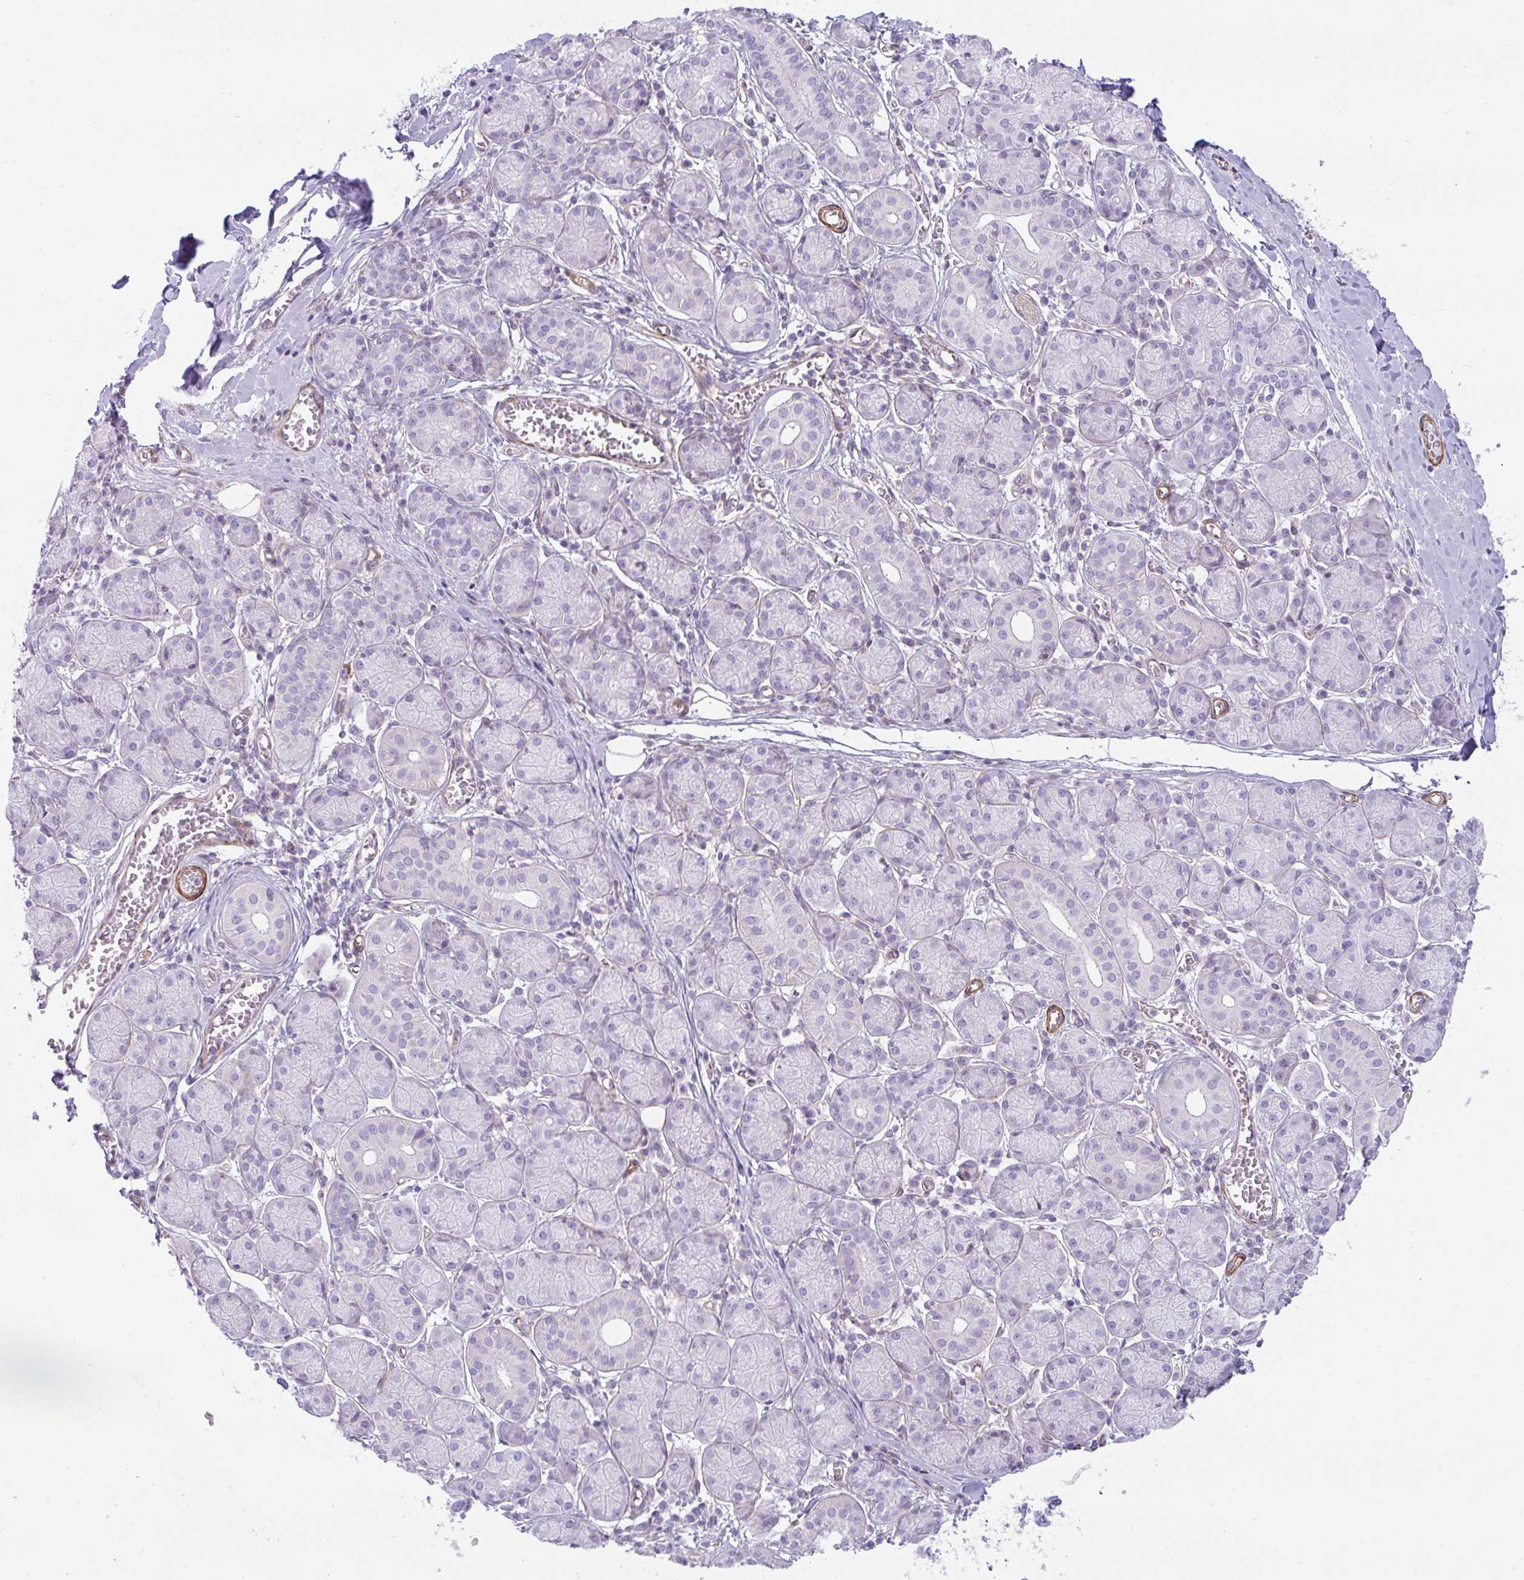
{"staining": {"intensity": "negative", "quantity": "none", "location": "none"}, "tissue": "salivary gland", "cell_type": "Glandular cells", "image_type": "normal", "snomed": [{"axis": "morphology", "description": "Normal tissue, NOS"}, {"axis": "topography", "description": "Salivary gland"}], "caption": "Glandular cells show no significant expression in benign salivary gland. The staining was performed using DAB to visualize the protein expression in brown, while the nuclei were stained in blue with hematoxylin (Magnification: 20x).", "gene": "CDRT15", "patient": {"sex": "female", "age": 24}}